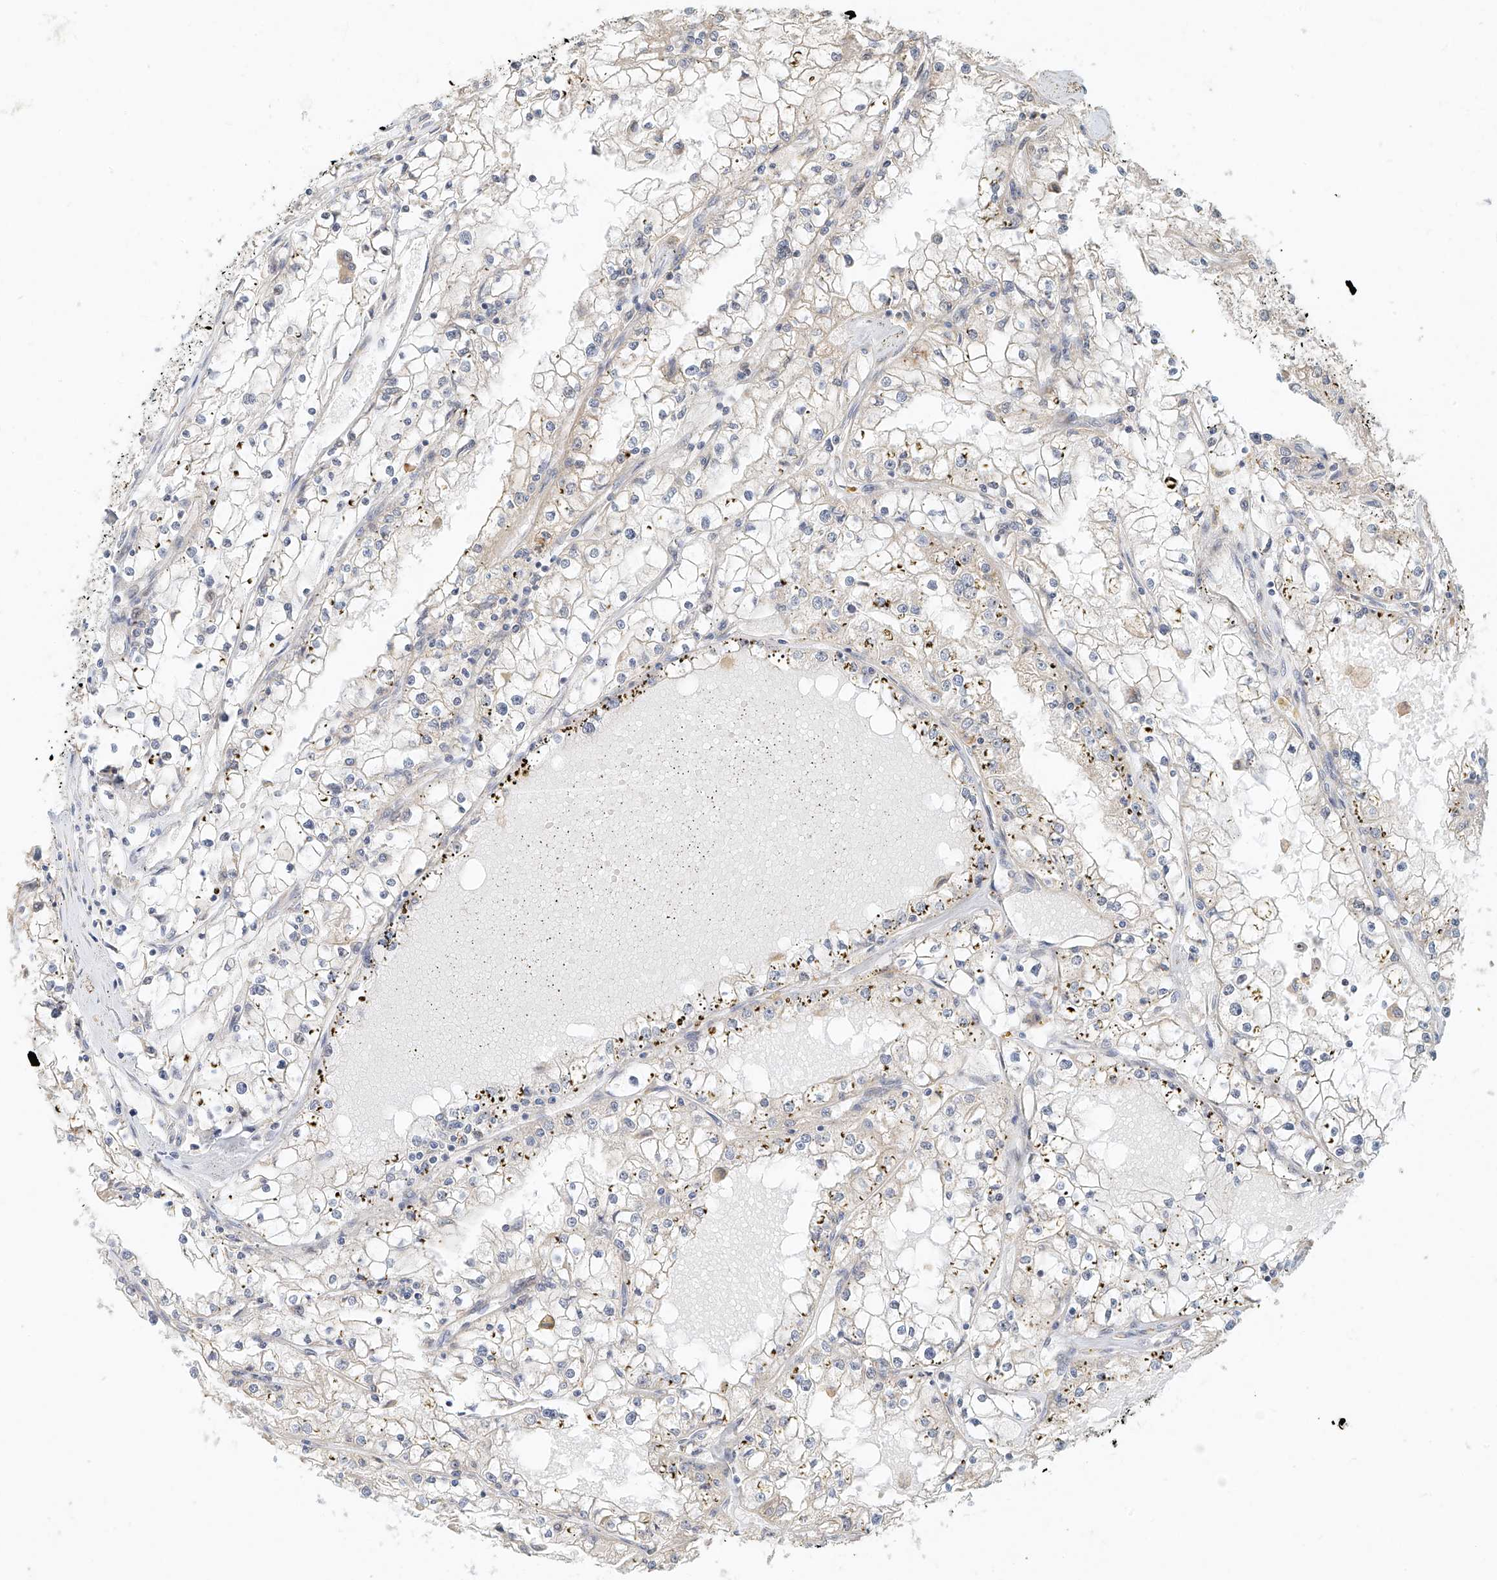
{"staining": {"intensity": "negative", "quantity": "none", "location": "none"}, "tissue": "renal cancer", "cell_type": "Tumor cells", "image_type": "cancer", "snomed": [{"axis": "morphology", "description": "Adenocarcinoma, NOS"}, {"axis": "topography", "description": "Kidney"}], "caption": "High magnification brightfield microscopy of renal cancer stained with DAB (3,3'-diaminobenzidine) (brown) and counterstained with hematoxylin (blue): tumor cells show no significant positivity. Nuclei are stained in blue.", "gene": "TMEM61", "patient": {"sex": "male", "age": 56}}